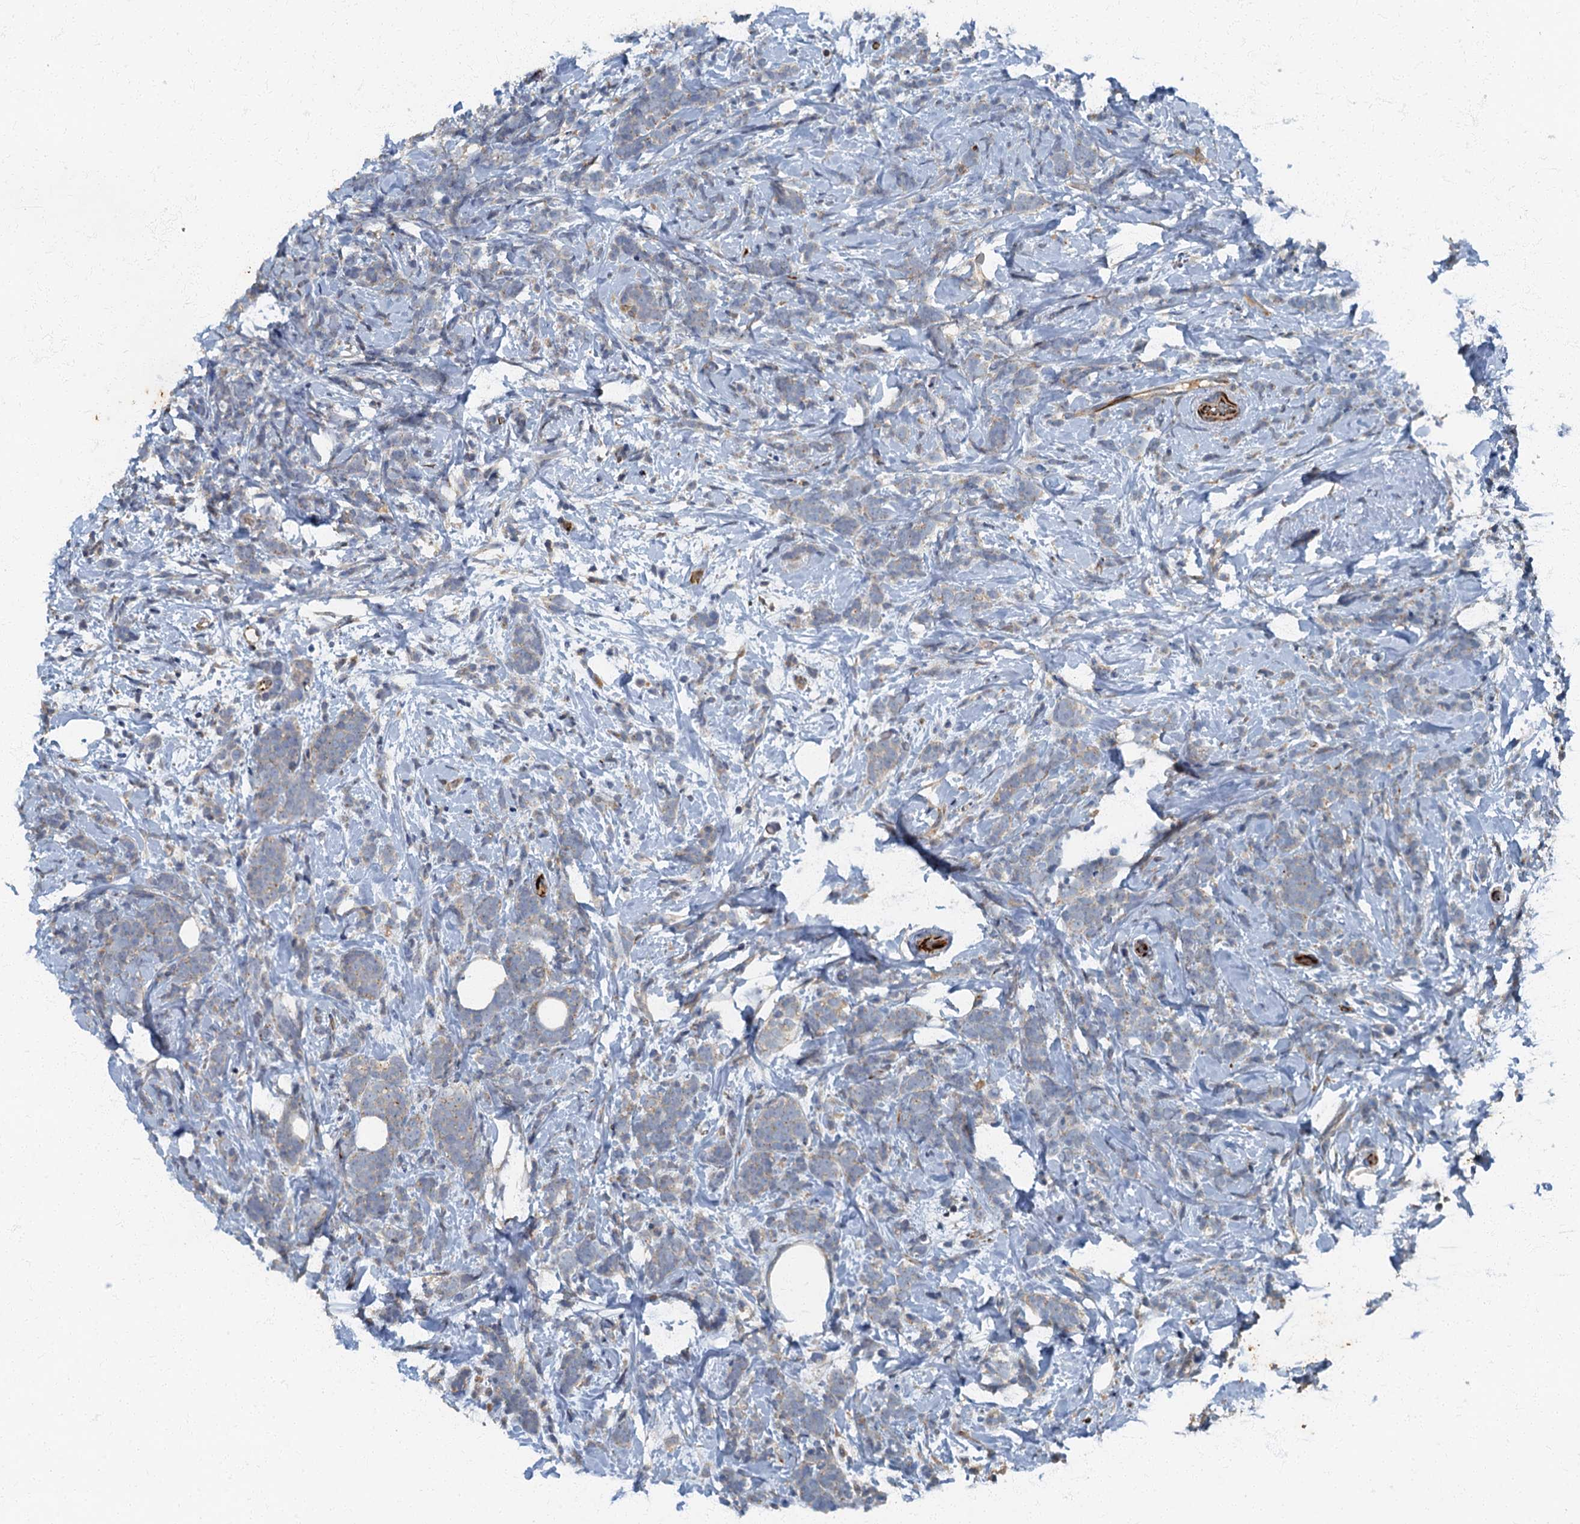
{"staining": {"intensity": "negative", "quantity": "none", "location": "none"}, "tissue": "breast cancer", "cell_type": "Tumor cells", "image_type": "cancer", "snomed": [{"axis": "morphology", "description": "Lobular carcinoma"}, {"axis": "topography", "description": "Breast"}], "caption": "There is no significant positivity in tumor cells of lobular carcinoma (breast).", "gene": "ARL11", "patient": {"sex": "female", "age": 58}}